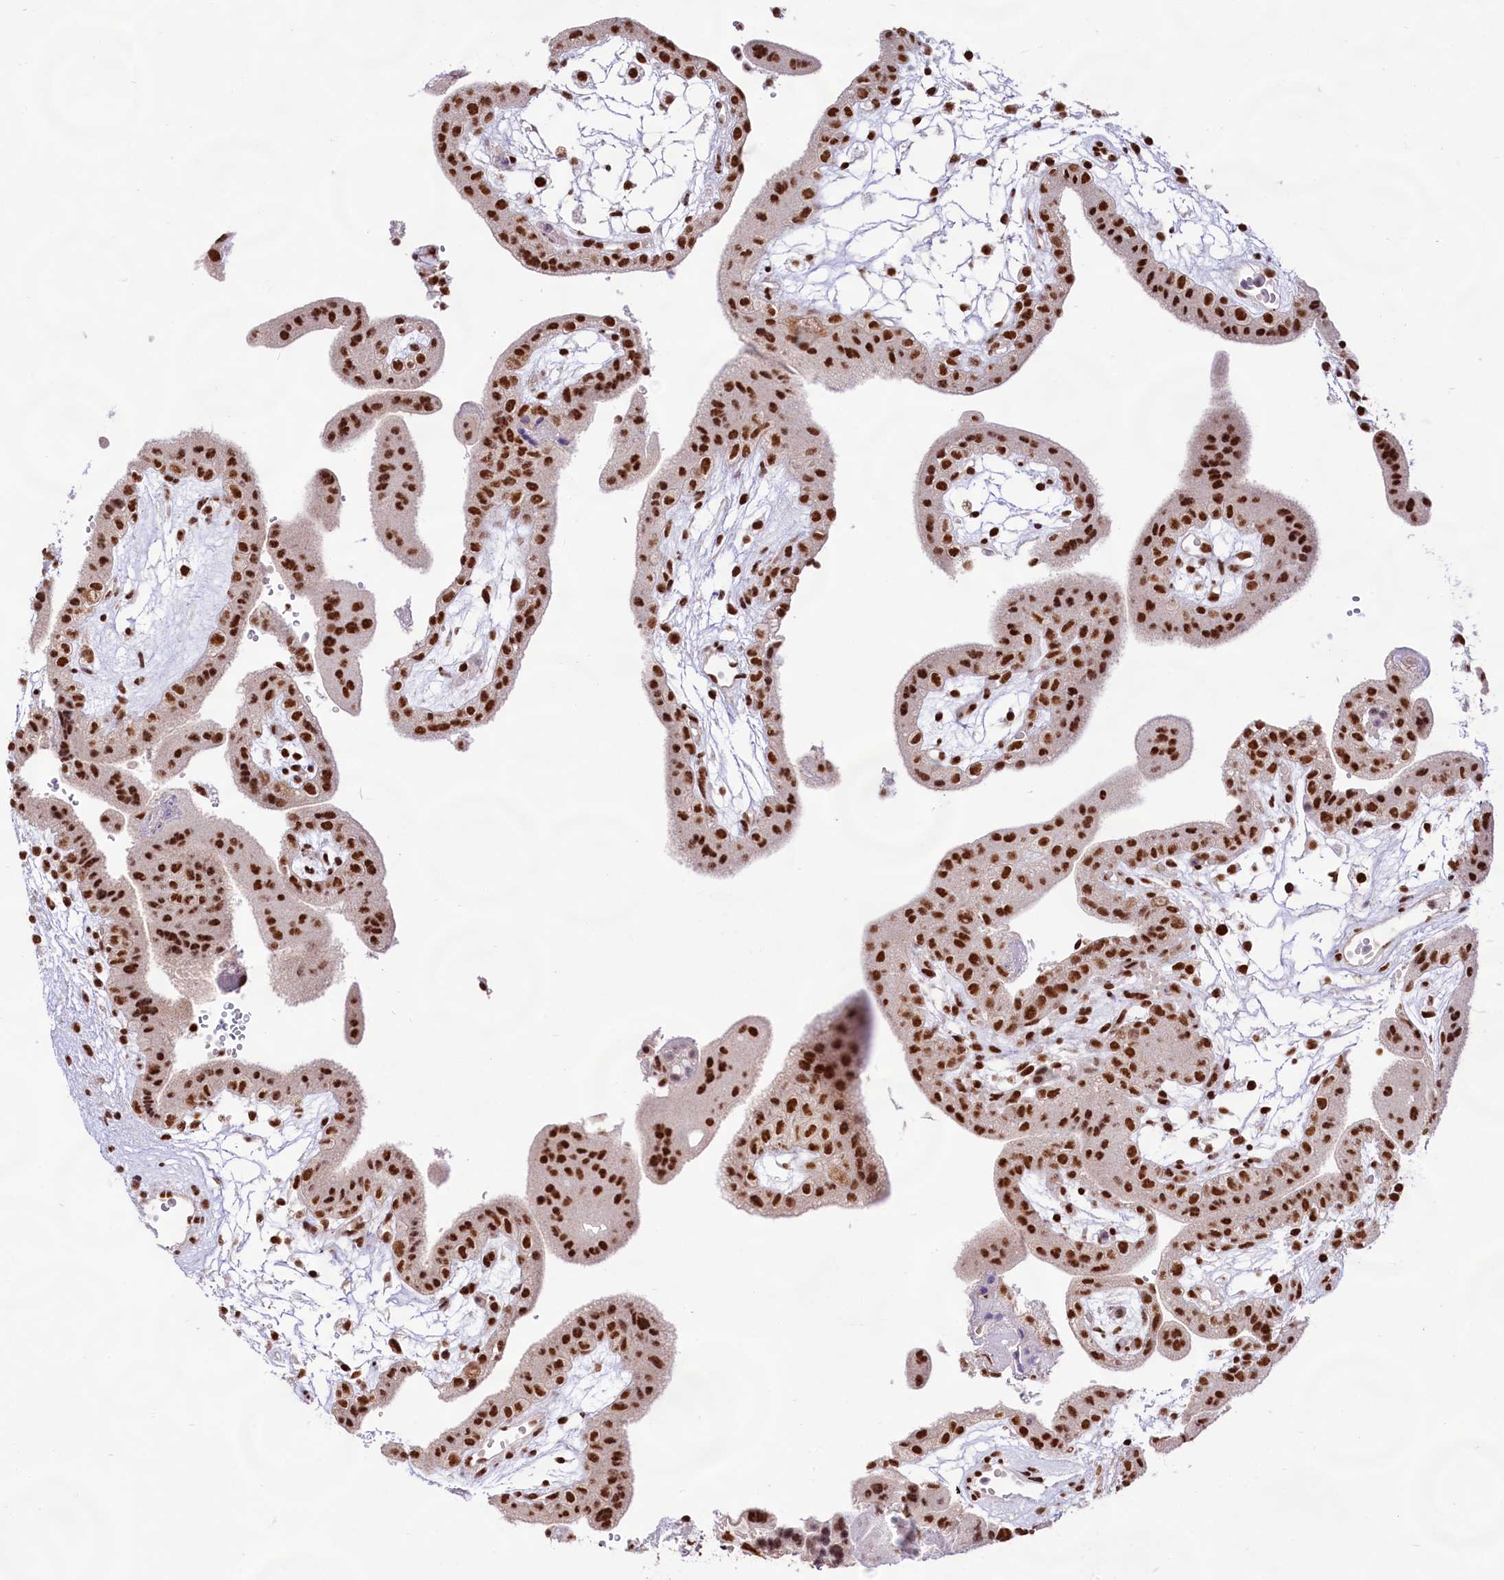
{"staining": {"intensity": "strong", "quantity": ">75%", "location": "nuclear"}, "tissue": "placenta", "cell_type": "Decidual cells", "image_type": "normal", "snomed": [{"axis": "morphology", "description": "Normal tissue, NOS"}, {"axis": "topography", "description": "Placenta"}], "caption": "There is high levels of strong nuclear positivity in decidual cells of benign placenta, as demonstrated by immunohistochemical staining (brown color).", "gene": "HIRA", "patient": {"sex": "female", "age": 18}}